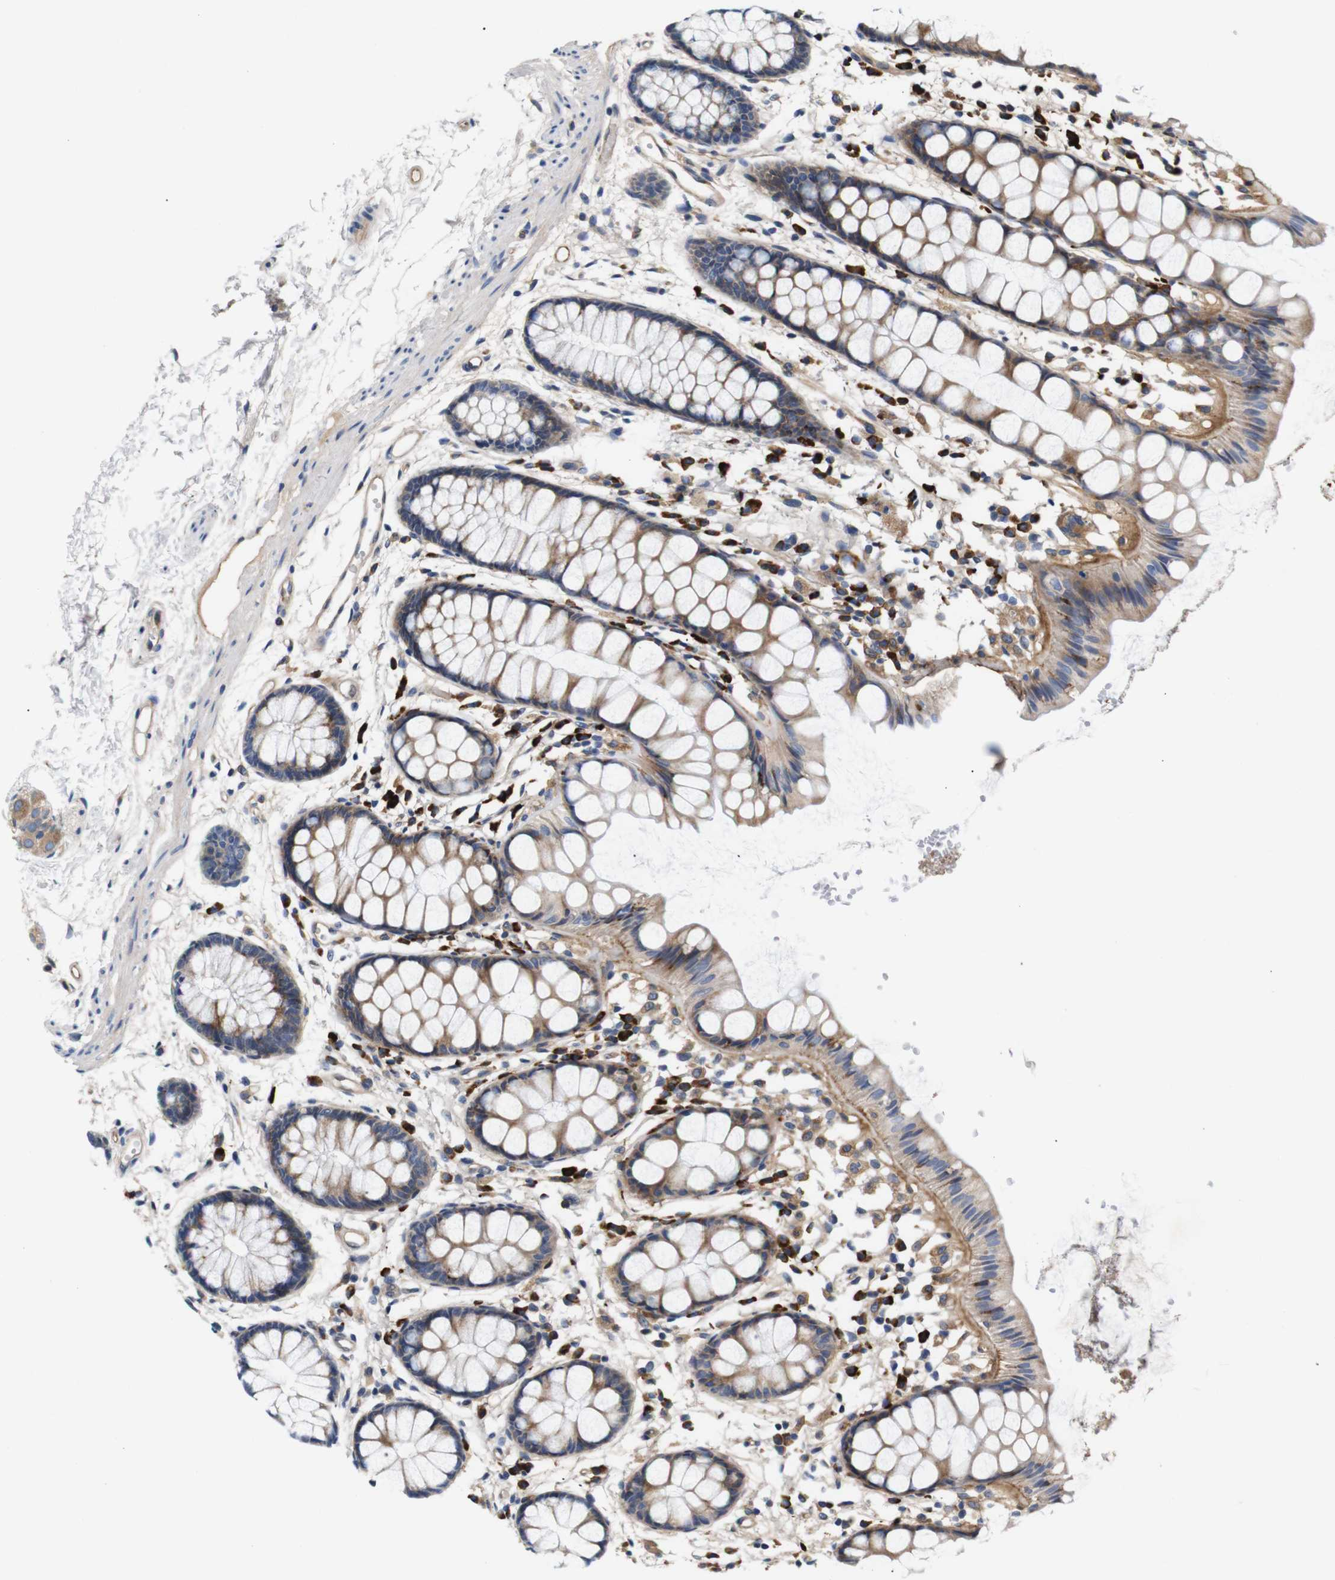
{"staining": {"intensity": "moderate", "quantity": ">75%", "location": "cytoplasmic/membranous"}, "tissue": "rectum", "cell_type": "Glandular cells", "image_type": "normal", "snomed": [{"axis": "morphology", "description": "Normal tissue, NOS"}, {"axis": "topography", "description": "Rectum"}], "caption": "Human rectum stained for a protein (brown) shows moderate cytoplasmic/membranous positive staining in approximately >75% of glandular cells.", "gene": "UBE2G2", "patient": {"sex": "female", "age": 66}}